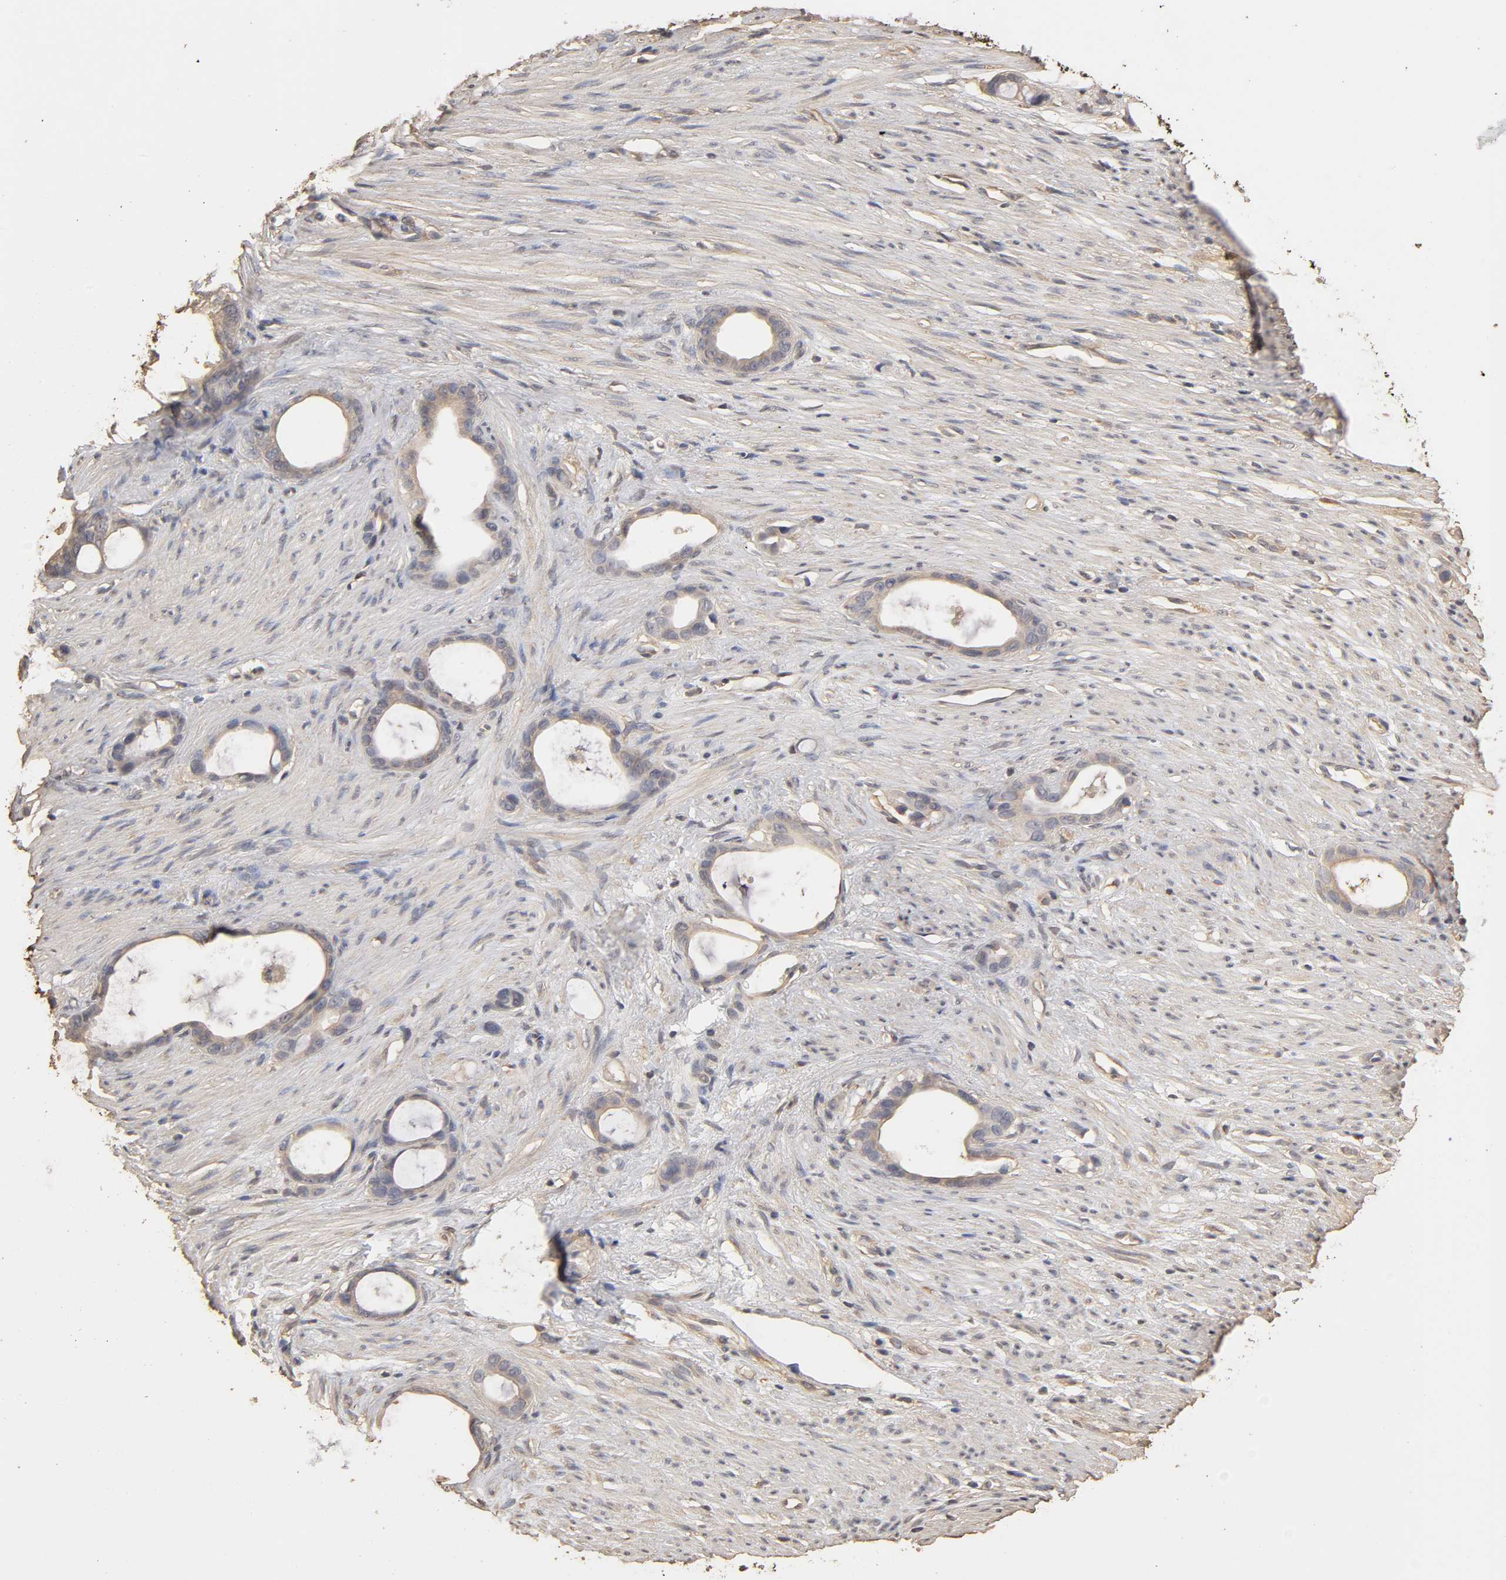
{"staining": {"intensity": "weak", "quantity": "<25%", "location": "cytoplasmic/membranous"}, "tissue": "stomach cancer", "cell_type": "Tumor cells", "image_type": "cancer", "snomed": [{"axis": "morphology", "description": "Adenocarcinoma, NOS"}, {"axis": "topography", "description": "Stomach"}], "caption": "DAB immunohistochemical staining of human stomach cancer (adenocarcinoma) demonstrates no significant expression in tumor cells.", "gene": "VSIG4", "patient": {"sex": "female", "age": 75}}